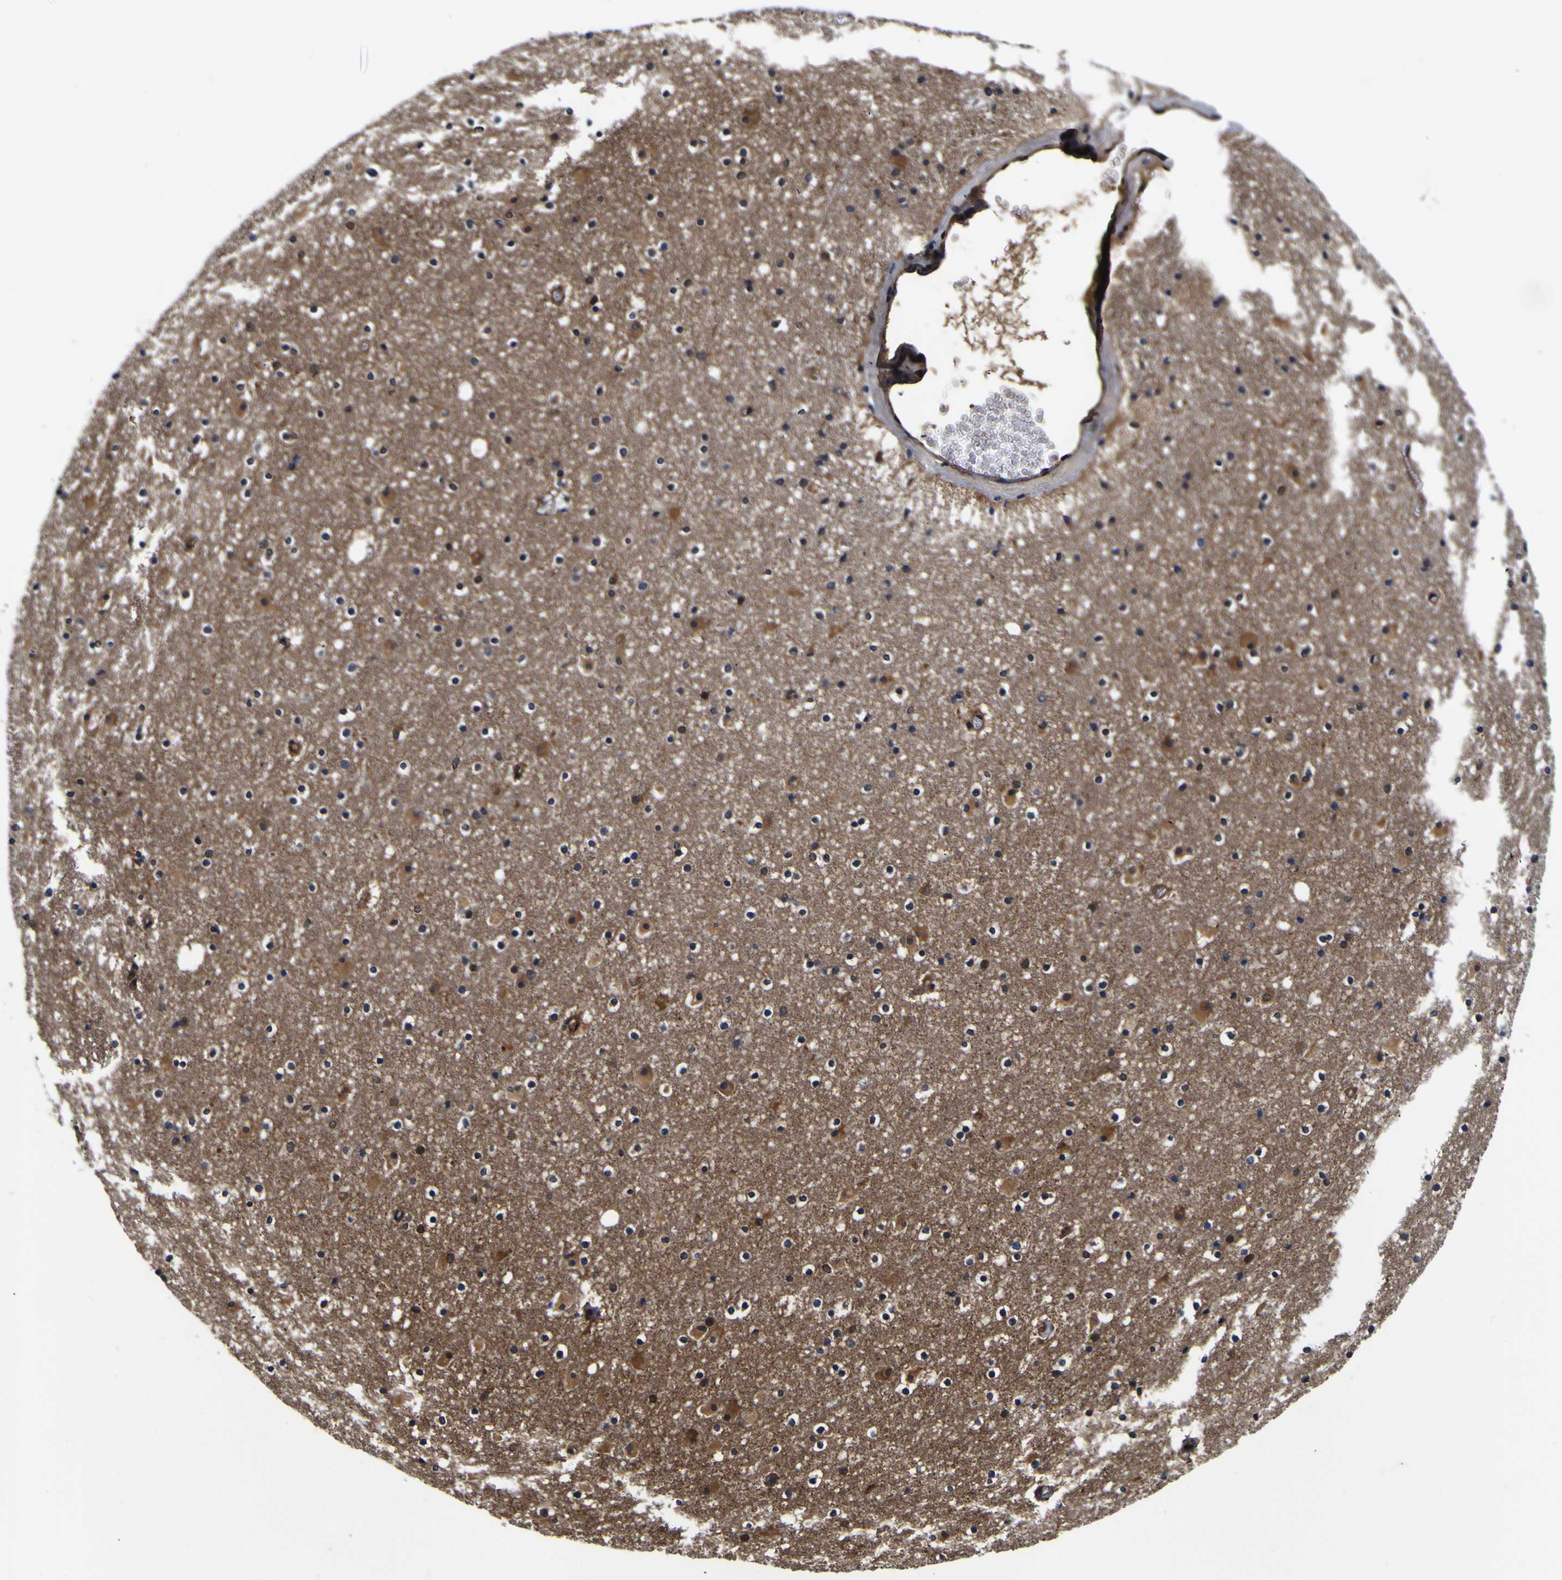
{"staining": {"intensity": "moderate", "quantity": "<25%", "location": "cytoplasmic/membranous"}, "tissue": "caudate", "cell_type": "Glial cells", "image_type": "normal", "snomed": [{"axis": "morphology", "description": "Normal tissue, NOS"}, {"axis": "topography", "description": "Lateral ventricle wall"}], "caption": "DAB (3,3'-diaminobenzidine) immunohistochemical staining of normal caudate reveals moderate cytoplasmic/membranous protein staining in approximately <25% of glial cells. Using DAB (3,3'-diaminobenzidine) (brown) and hematoxylin (blue) stains, captured at high magnification using brightfield microscopy.", "gene": "FAM110B", "patient": {"sex": "male", "age": 45}}